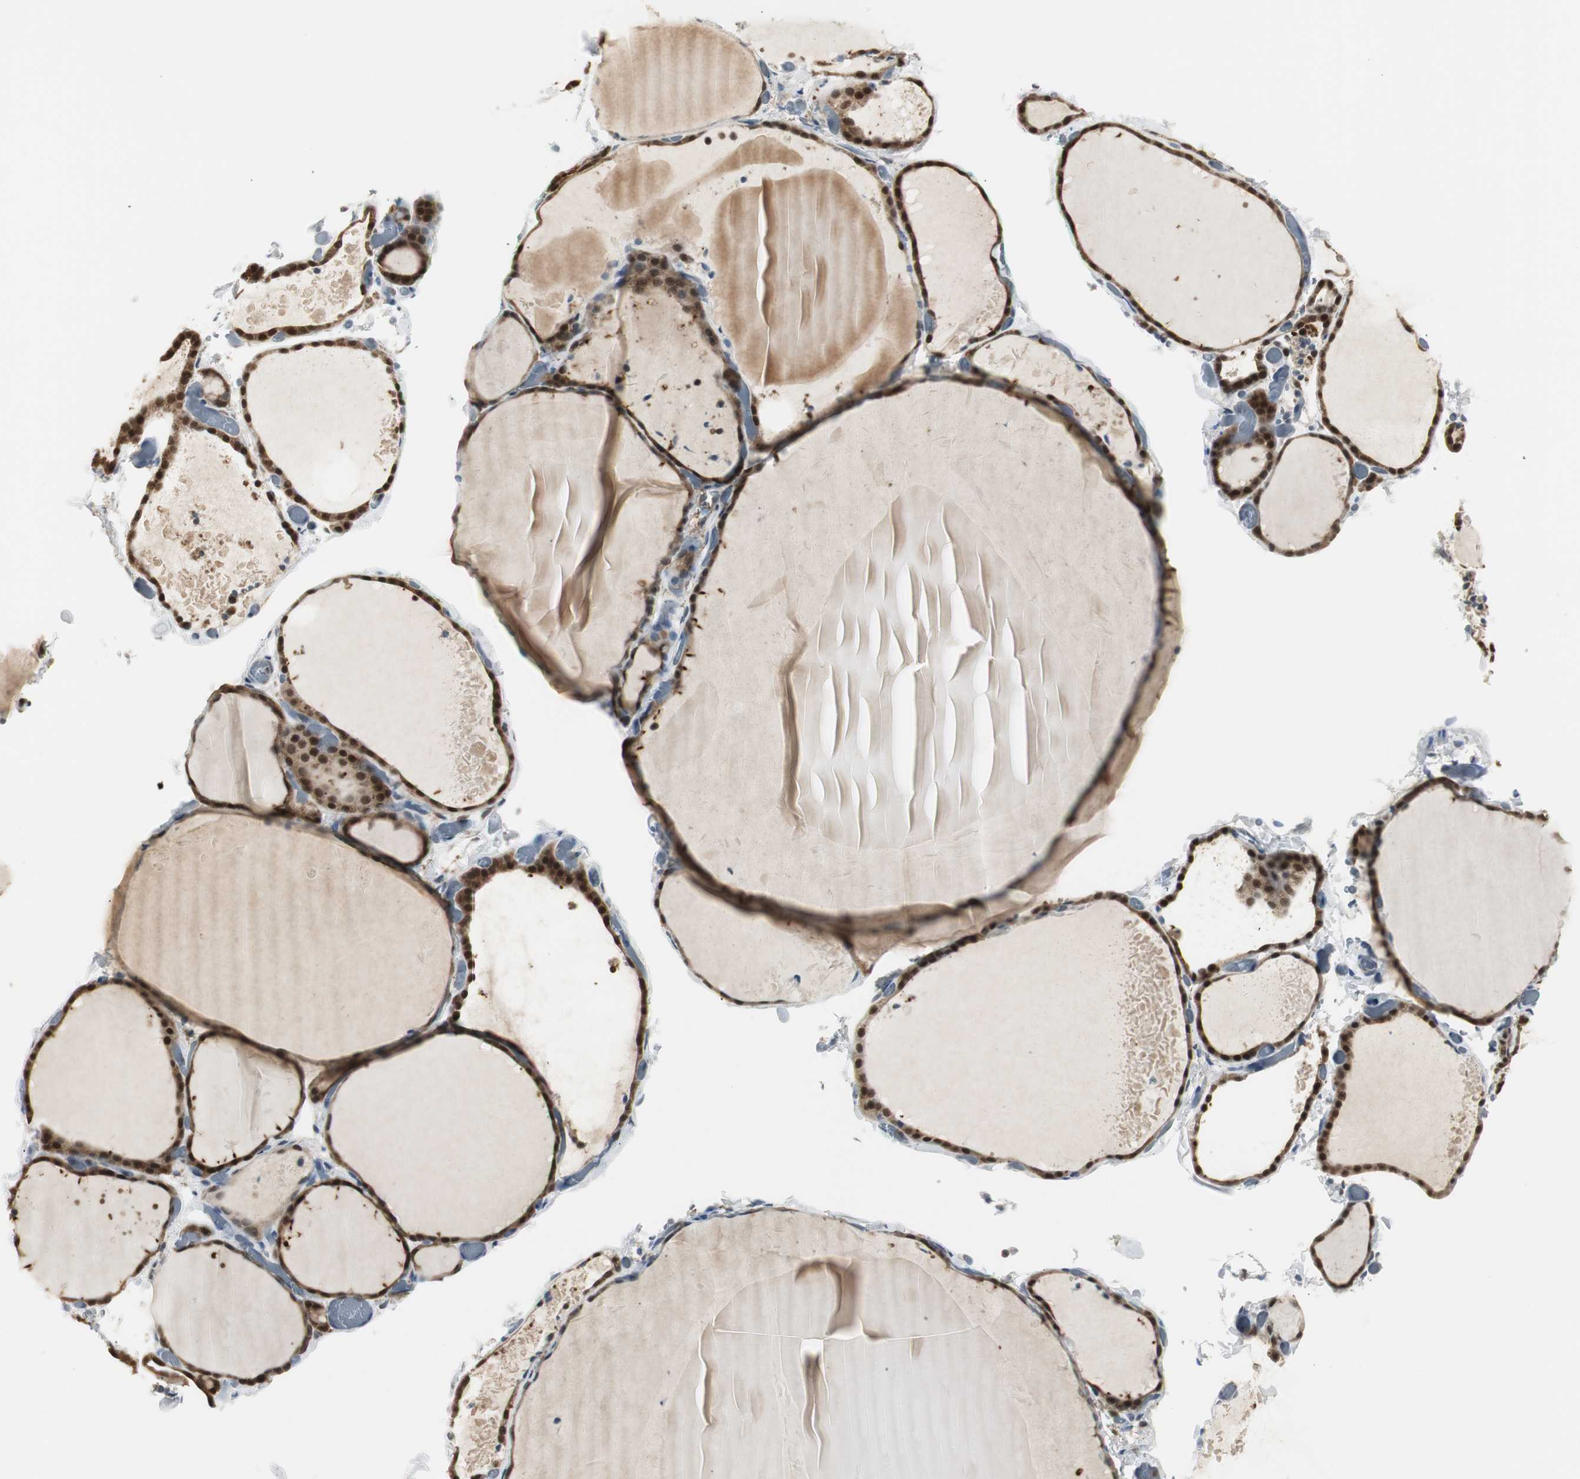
{"staining": {"intensity": "strong", "quantity": ">75%", "location": "cytoplasmic/membranous,nuclear"}, "tissue": "thyroid gland", "cell_type": "Glandular cells", "image_type": "normal", "snomed": [{"axis": "morphology", "description": "Normal tissue, NOS"}, {"axis": "topography", "description": "Thyroid gland"}], "caption": "Brown immunohistochemical staining in benign thyroid gland reveals strong cytoplasmic/membranous,nuclear positivity in approximately >75% of glandular cells. The protein of interest is stained brown, and the nuclei are stained in blue (DAB (3,3'-diaminobenzidine) IHC with brightfield microscopy, high magnification).", "gene": "PLIN3", "patient": {"sex": "female", "age": 22}}